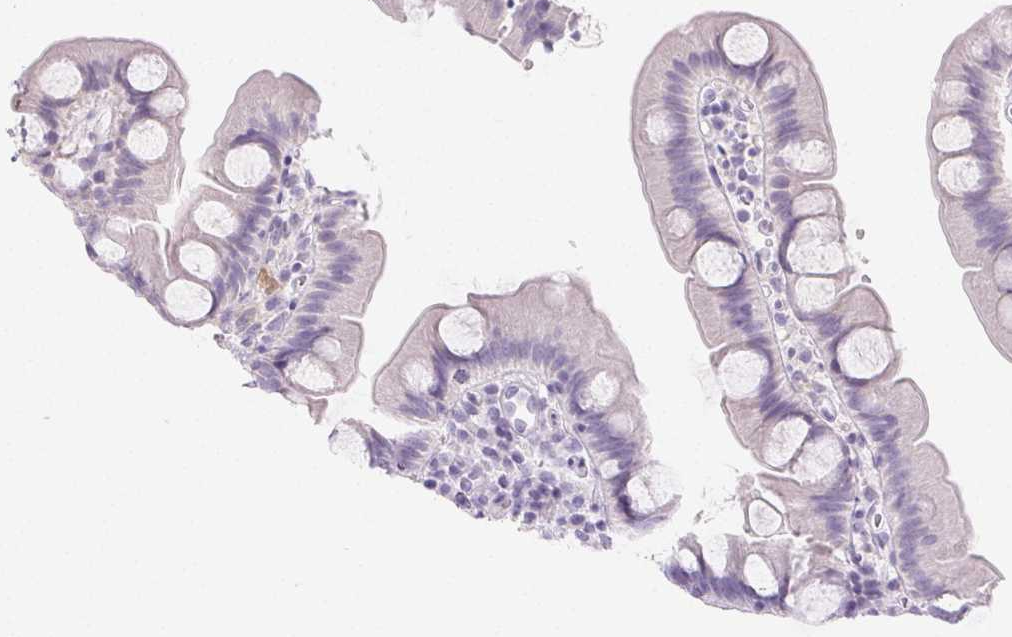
{"staining": {"intensity": "negative", "quantity": "none", "location": "none"}, "tissue": "small intestine", "cell_type": "Glandular cells", "image_type": "normal", "snomed": [{"axis": "morphology", "description": "Normal tissue, NOS"}, {"axis": "topography", "description": "Small intestine"}], "caption": "DAB immunohistochemical staining of unremarkable small intestine demonstrates no significant positivity in glandular cells. The staining is performed using DAB brown chromogen with nuclei counter-stained in using hematoxylin.", "gene": "RPGRIP1", "patient": {"sex": "female", "age": 68}}